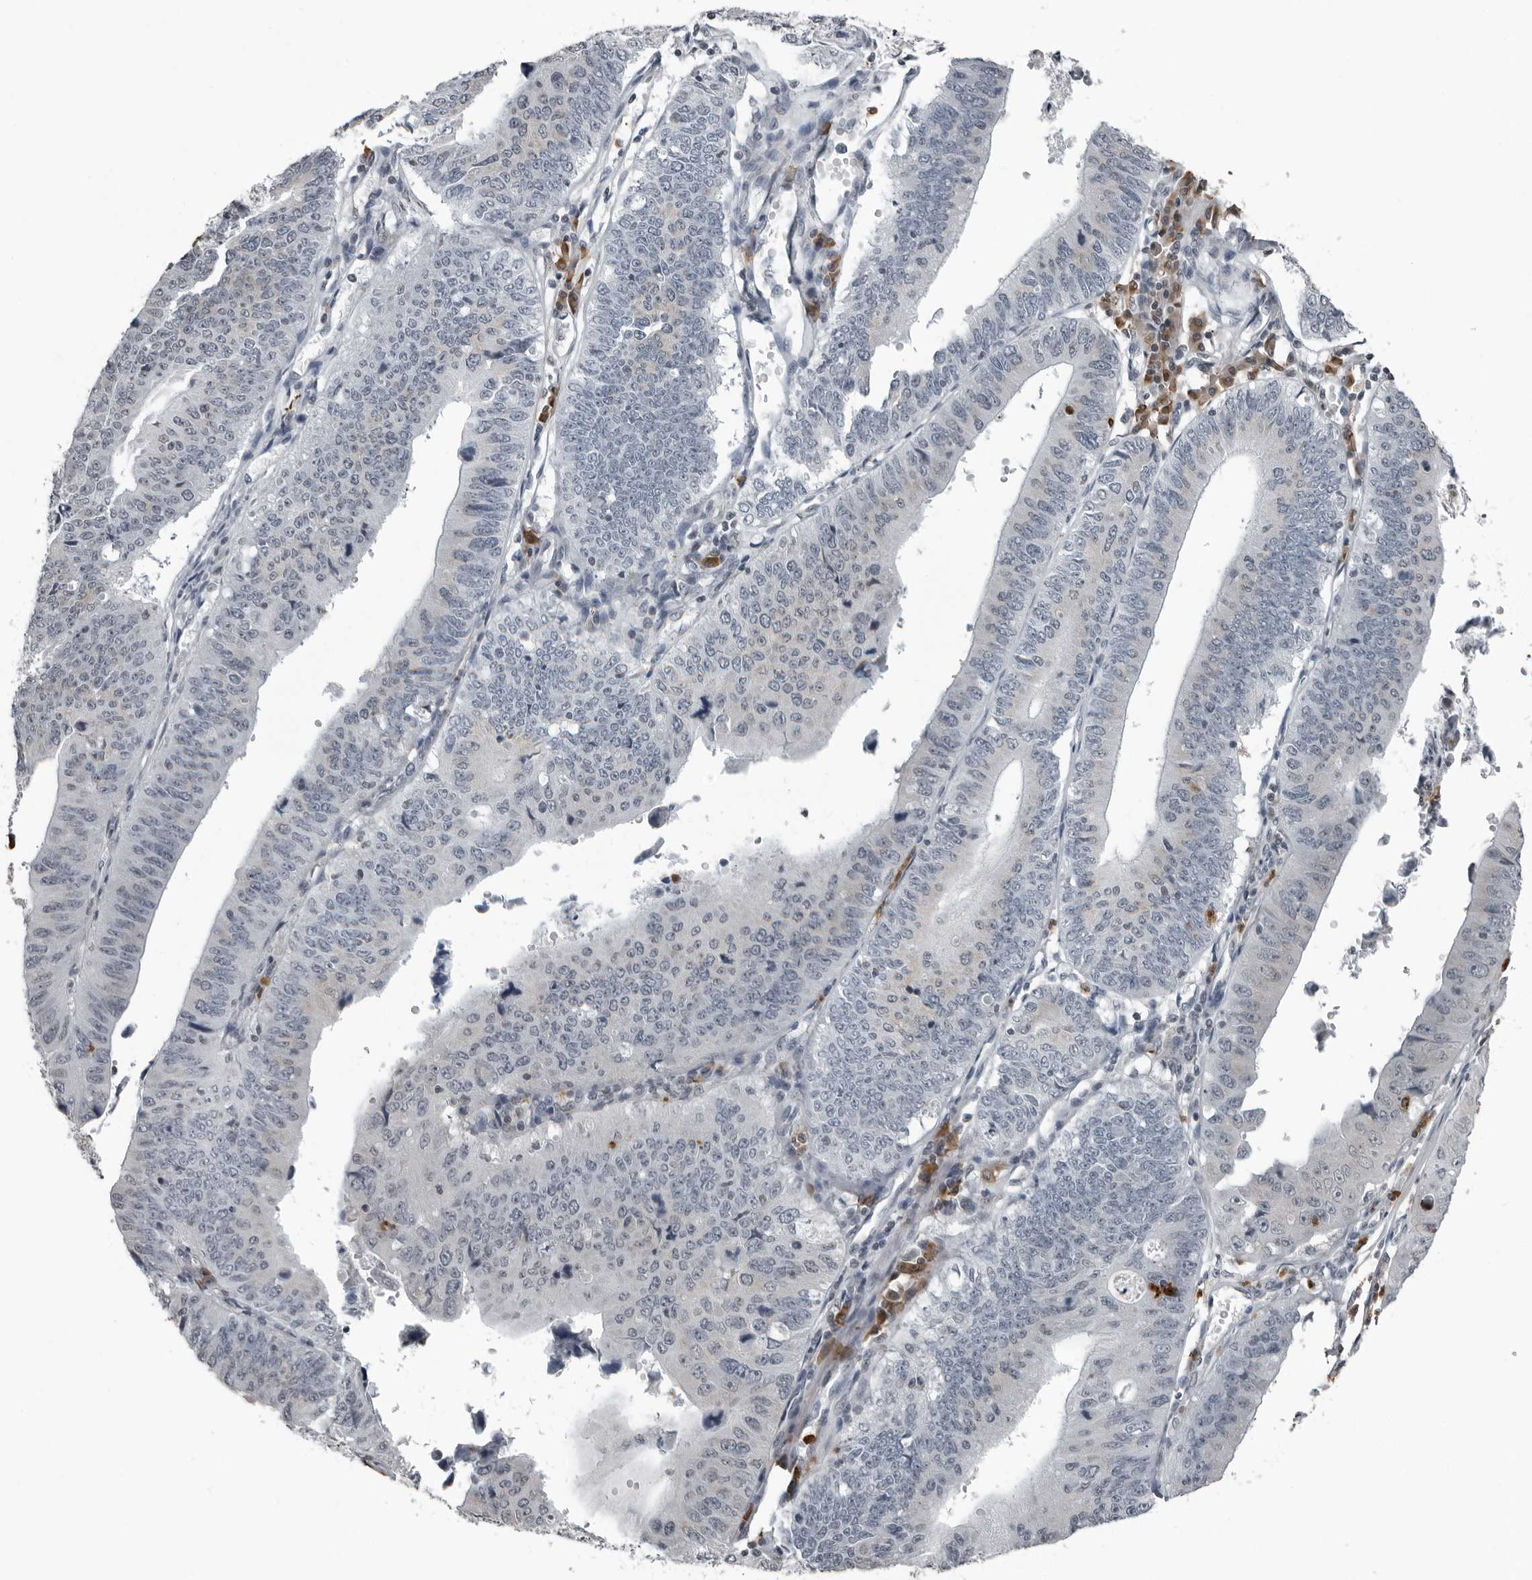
{"staining": {"intensity": "negative", "quantity": "none", "location": "none"}, "tissue": "stomach cancer", "cell_type": "Tumor cells", "image_type": "cancer", "snomed": [{"axis": "morphology", "description": "Adenocarcinoma, NOS"}, {"axis": "topography", "description": "Stomach"}], "caption": "This is an immunohistochemistry image of stomach adenocarcinoma. There is no positivity in tumor cells.", "gene": "RTCA", "patient": {"sex": "male", "age": 59}}